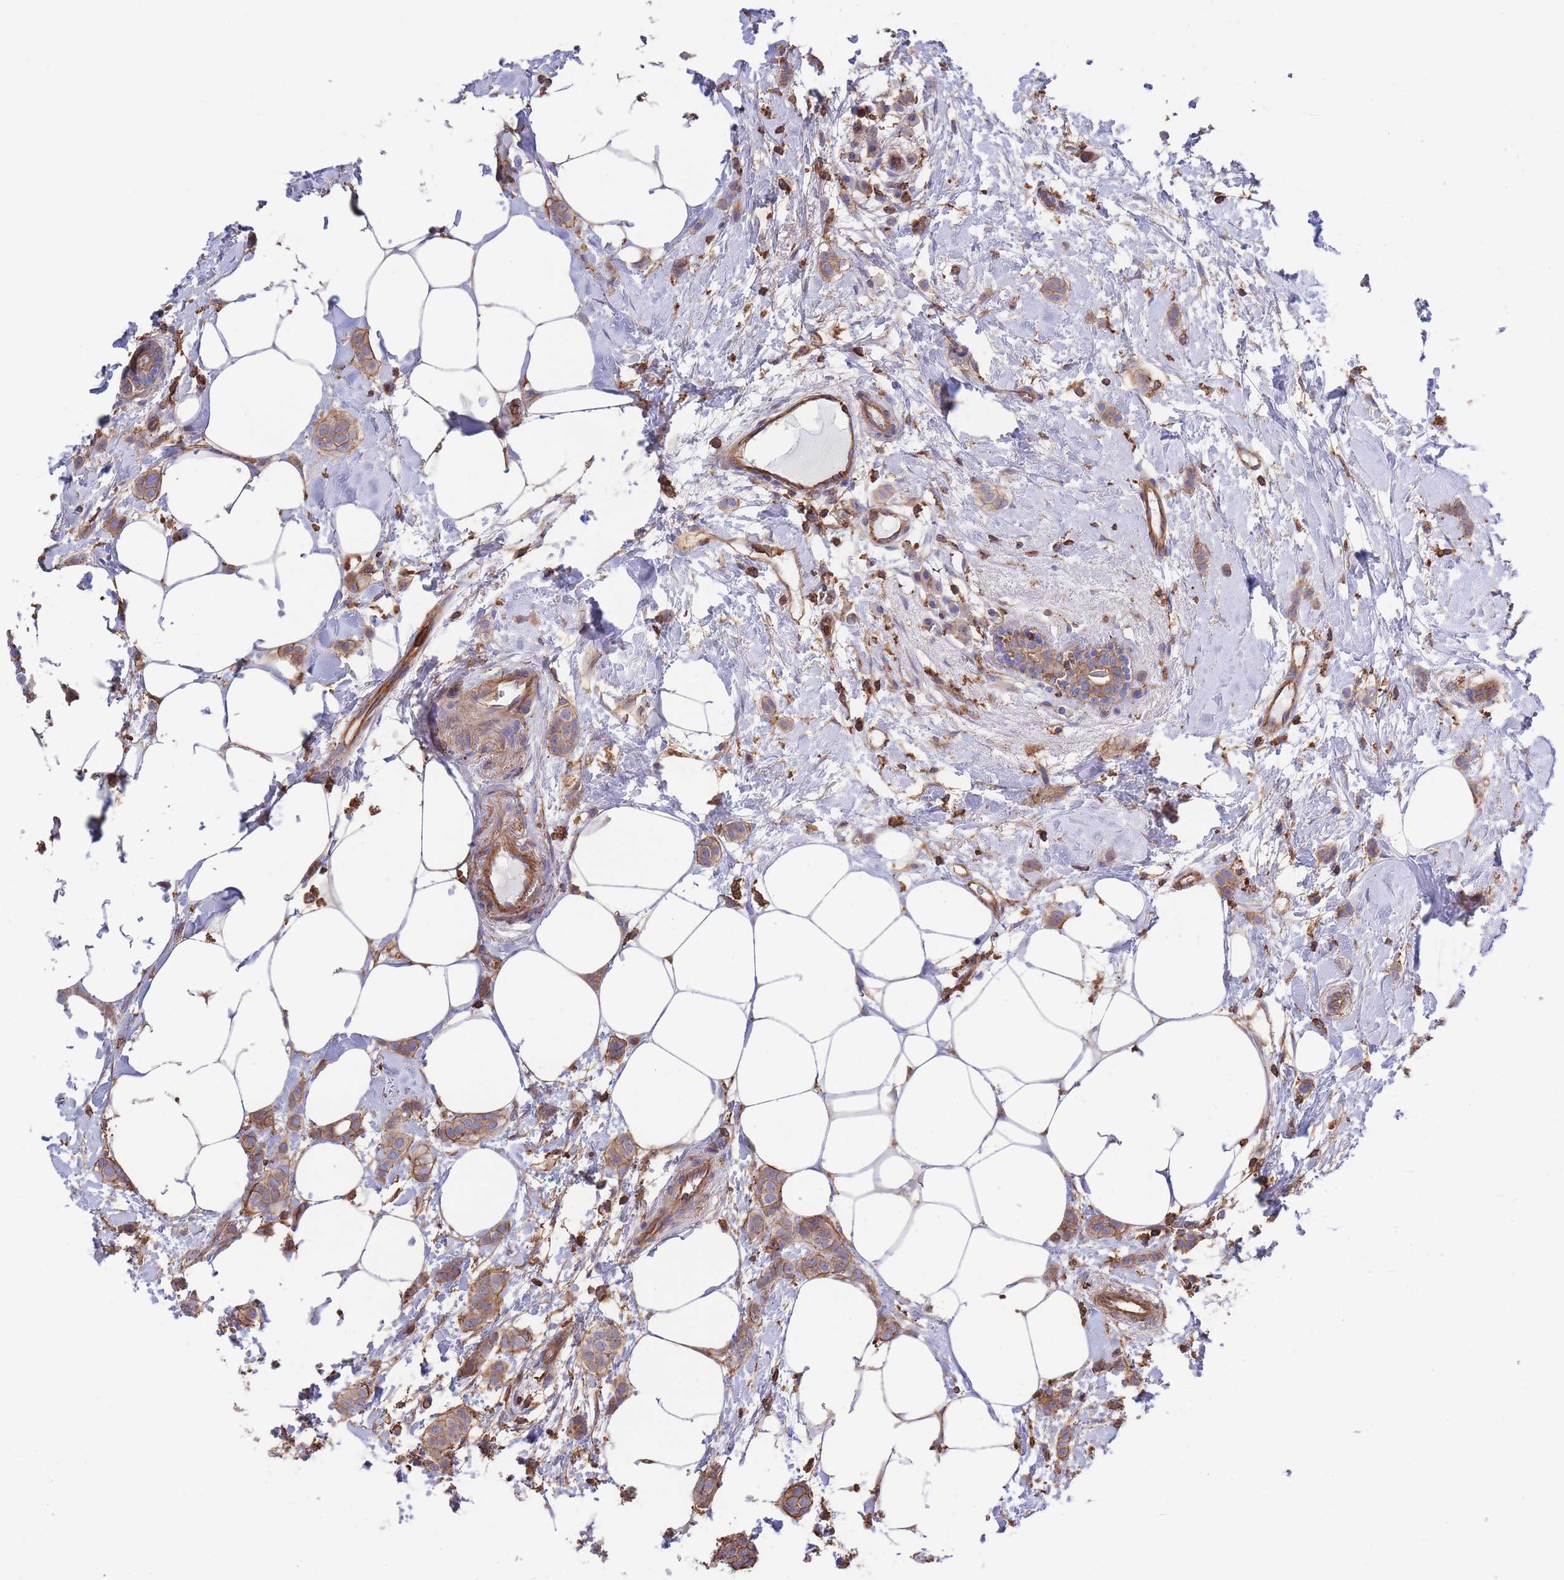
{"staining": {"intensity": "moderate", "quantity": ">75%", "location": "cytoplasmic/membranous"}, "tissue": "breast cancer", "cell_type": "Tumor cells", "image_type": "cancer", "snomed": [{"axis": "morphology", "description": "Duct carcinoma"}, {"axis": "topography", "description": "Breast"}], "caption": "A high-resolution photomicrograph shows IHC staining of breast cancer, which shows moderate cytoplasmic/membranous expression in about >75% of tumor cells.", "gene": "LRRN4CL", "patient": {"sex": "female", "age": 72}}